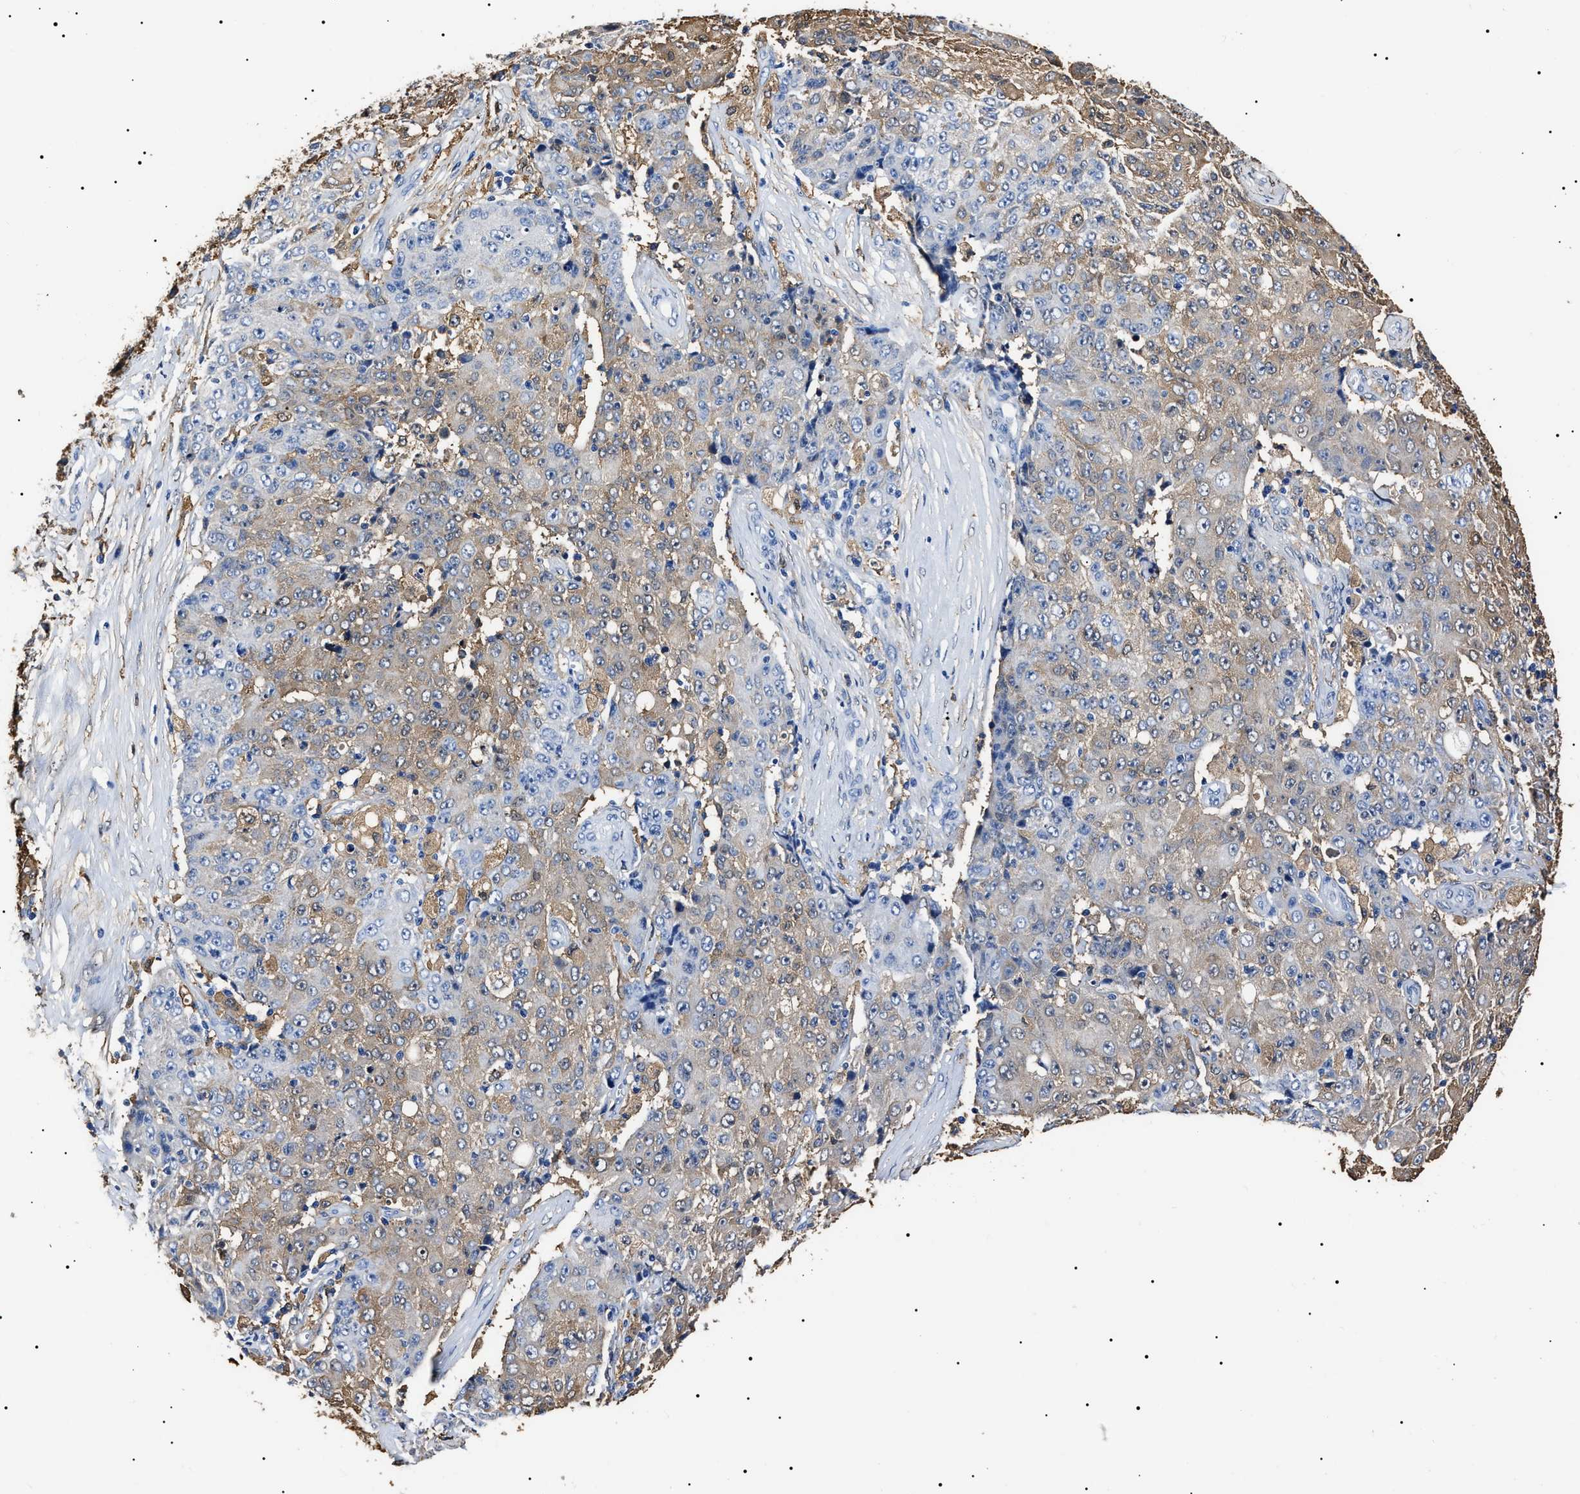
{"staining": {"intensity": "weak", "quantity": "<25%", "location": "cytoplasmic/membranous"}, "tissue": "ovarian cancer", "cell_type": "Tumor cells", "image_type": "cancer", "snomed": [{"axis": "morphology", "description": "Carcinoma, endometroid"}, {"axis": "topography", "description": "Ovary"}], "caption": "An image of ovarian cancer (endometroid carcinoma) stained for a protein demonstrates no brown staining in tumor cells.", "gene": "ALDH1A1", "patient": {"sex": "female", "age": 42}}